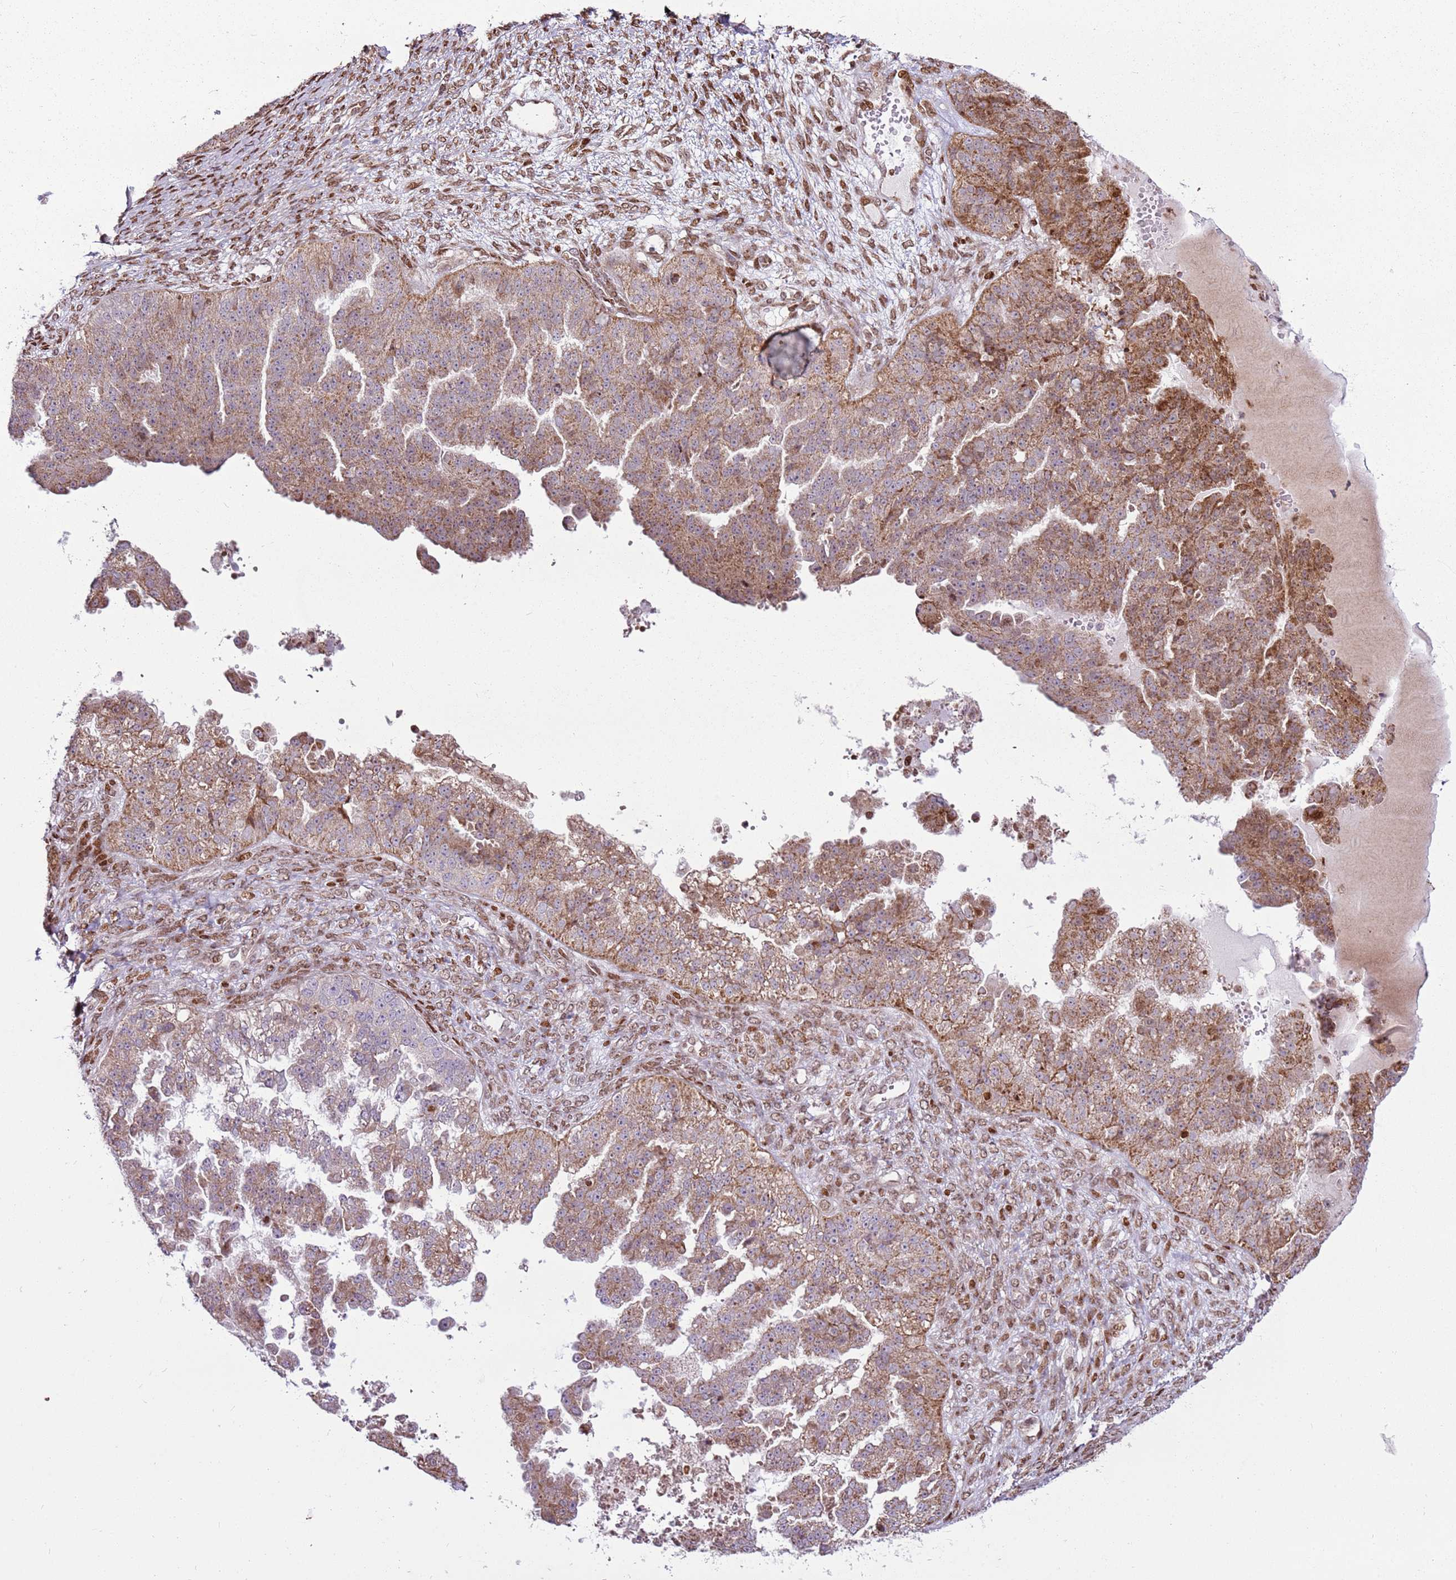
{"staining": {"intensity": "moderate", "quantity": ">75%", "location": "cytoplasmic/membranous"}, "tissue": "ovarian cancer", "cell_type": "Tumor cells", "image_type": "cancer", "snomed": [{"axis": "morphology", "description": "Cystadenocarcinoma, serous, NOS"}, {"axis": "topography", "description": "Ovary"}], "caption": "A histopathology image of ovarian cancer (serous cystadenocarcinoma) stained for a protein exhibits moderate cytoplasmic/membranous brown staining in tumor cells.", "gene": "PCTP", "patient": {"sex": "female", "age": 58}}